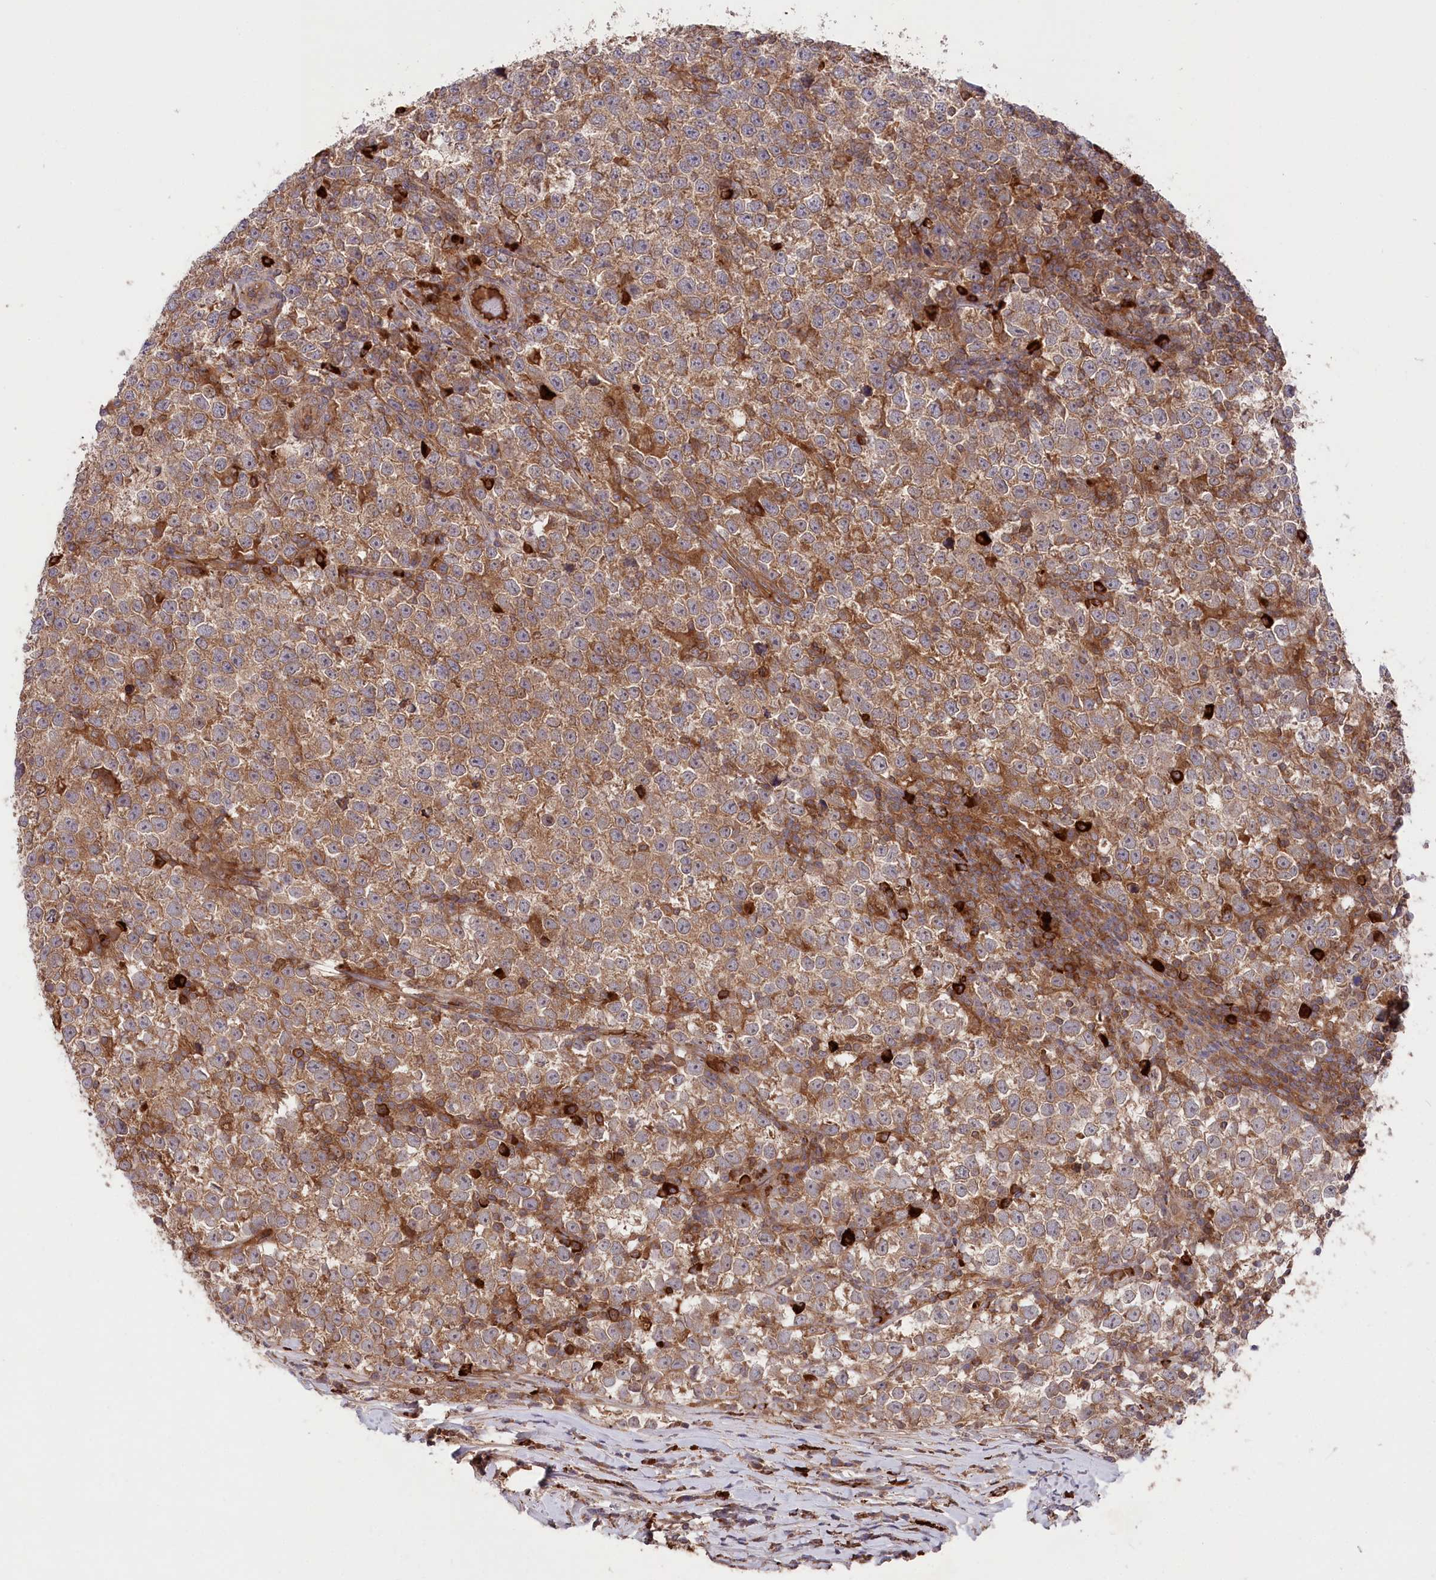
{"staining": {"intensity": "moderate", "quantity": ">75%", "location": "cytoplasmic/membranous"}, "tissue": "testis cancer", "cell_type": "Tumor cells", "image_type": "cancer", "snomed": [{"axis": "morphology", "description": "Normal tissue, NOS"}, {"axis": "morphology", "description": "Seminoma, NOS"}, {"axis": "topography", "description": "Testis"}], "caption": "Immunohistochemical staining of human testis seminoma demonstrates medium levels of moderate cytoplasmic/membranous protein positivity in about >75% of tumor cells.", "gene": "PPP1R21", "patient": {"sex": "male", "age": 43}}